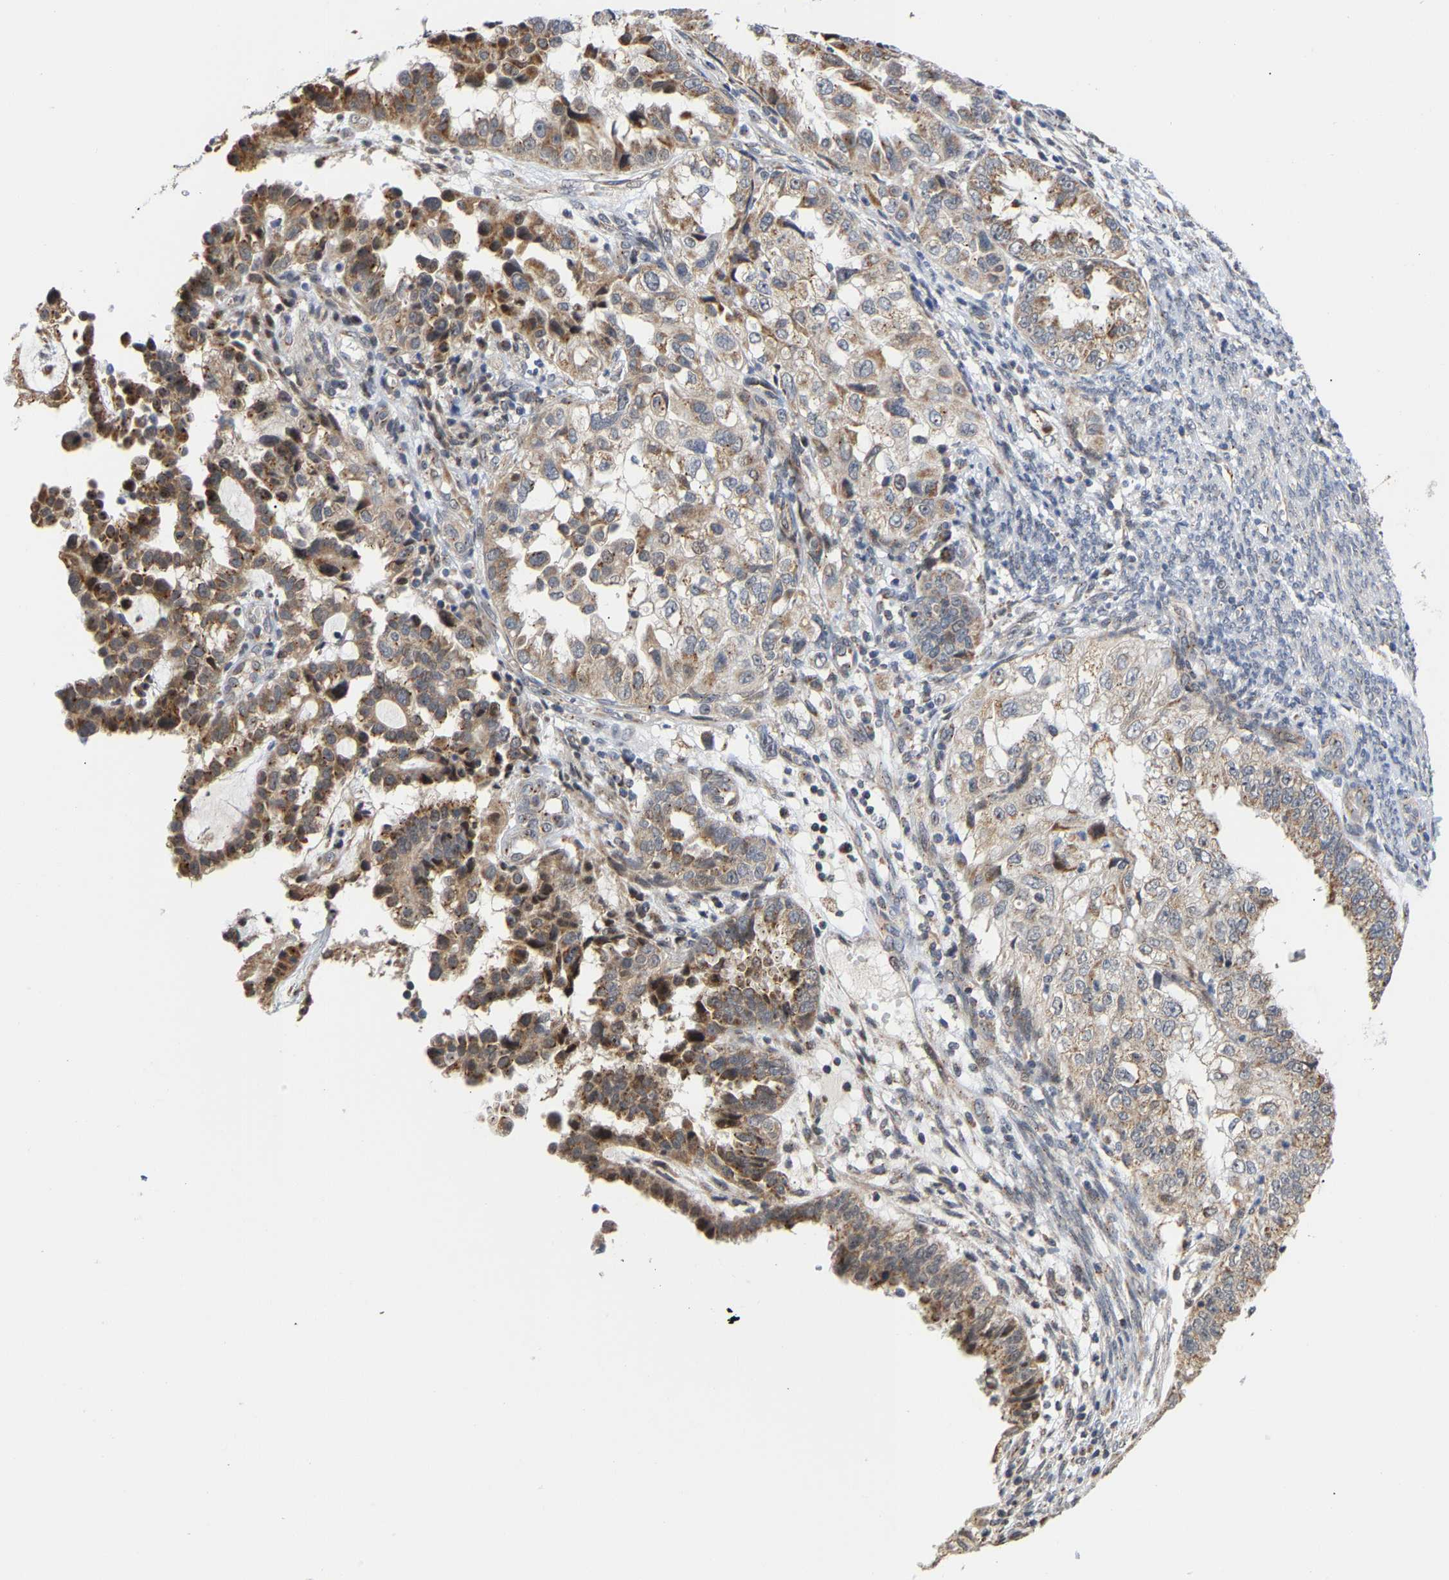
{"staining": {"intensity": "moderate", "quantity": ">75%", "location": "cytoplasmic/membranous"}, "tissue": "endometrial cancer", "cell_type": "Tumor cells", "image_type": "cancer", "snomed": [{"axis": "morphology", "description": "Adenocarcinoma, NOS"}, {"axis": "topography", "description": "Endometrium"}], "caption": "Tumor cells exhibit medium levels of moderate cytoplasmic/membranous positivity in about >75% of cells in human endometrial cancer (adenocarcinoma). The staining was performed using DAB to visualize the protein expression in brown, while the nuclei were stained in blue with hematoxylin (Magnification: 20x).", "gene": "PCNT", "patient": {"sex": "female", "age": 85}}